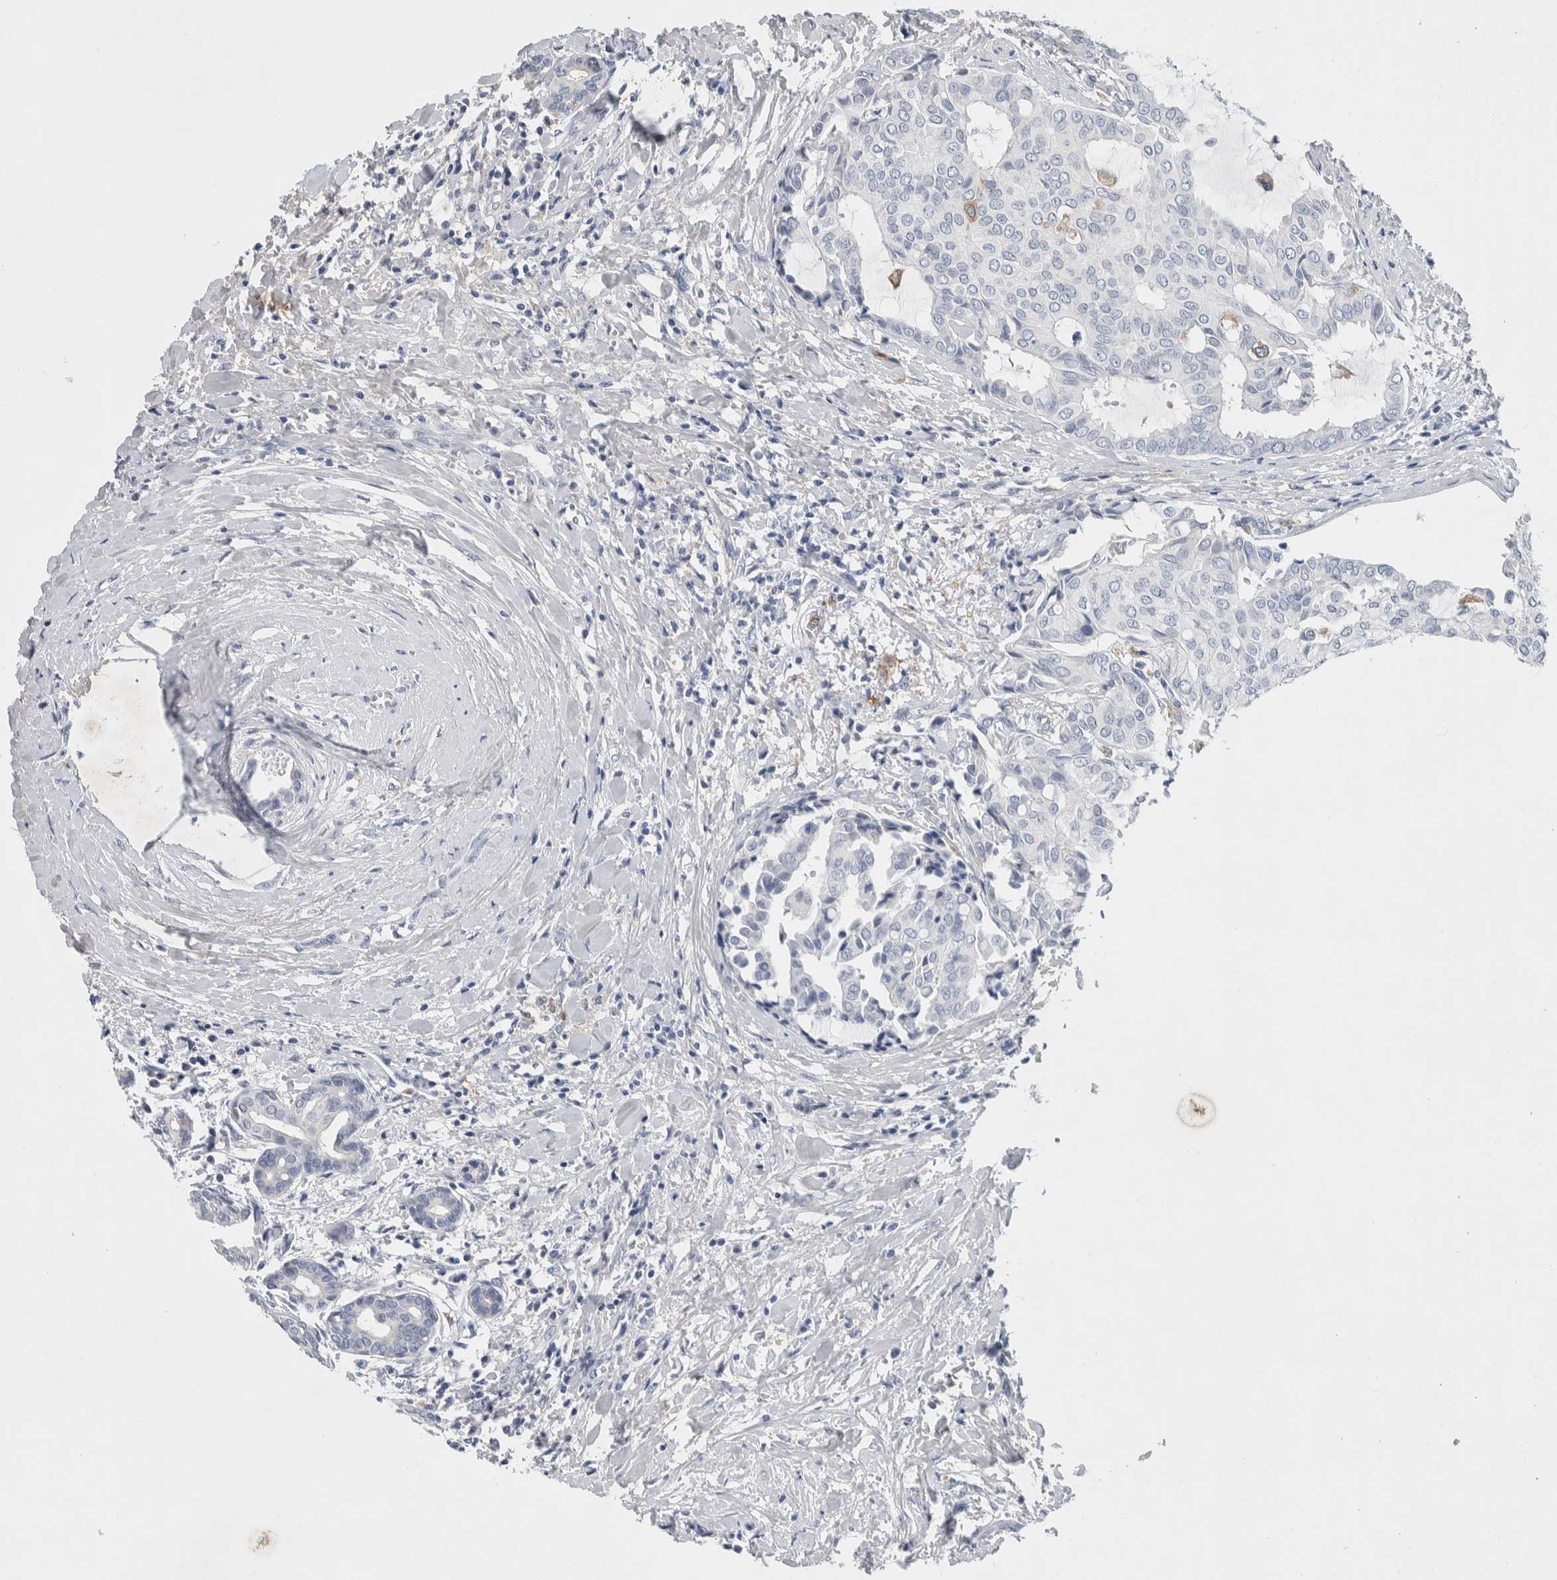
{"staining": {"intensity": "negative", "quantity": "none", "location": "none"}, "tissue": "head and neck cancer", "cell_type": "Tumor cells", "image_type": "cancer", "snomed": [{"axis": "morphology", "description": "Adenocarcinoma, NOS"}, {"axis": "topography", "description": "Salivary gland"}, {"axis": "topography", "description": "Head-Neck"}], "caption": "The immunohistochemistry histopathology image has no significant positivity in tumor cells of head and neck cancer (adenocarcinoma) tissue. (DAB (3,3'-diaminobenzidine) immunohistochemistry, high magnification).", "gene": "NCF2", "patient": {"sex": "female", "age": 59}}